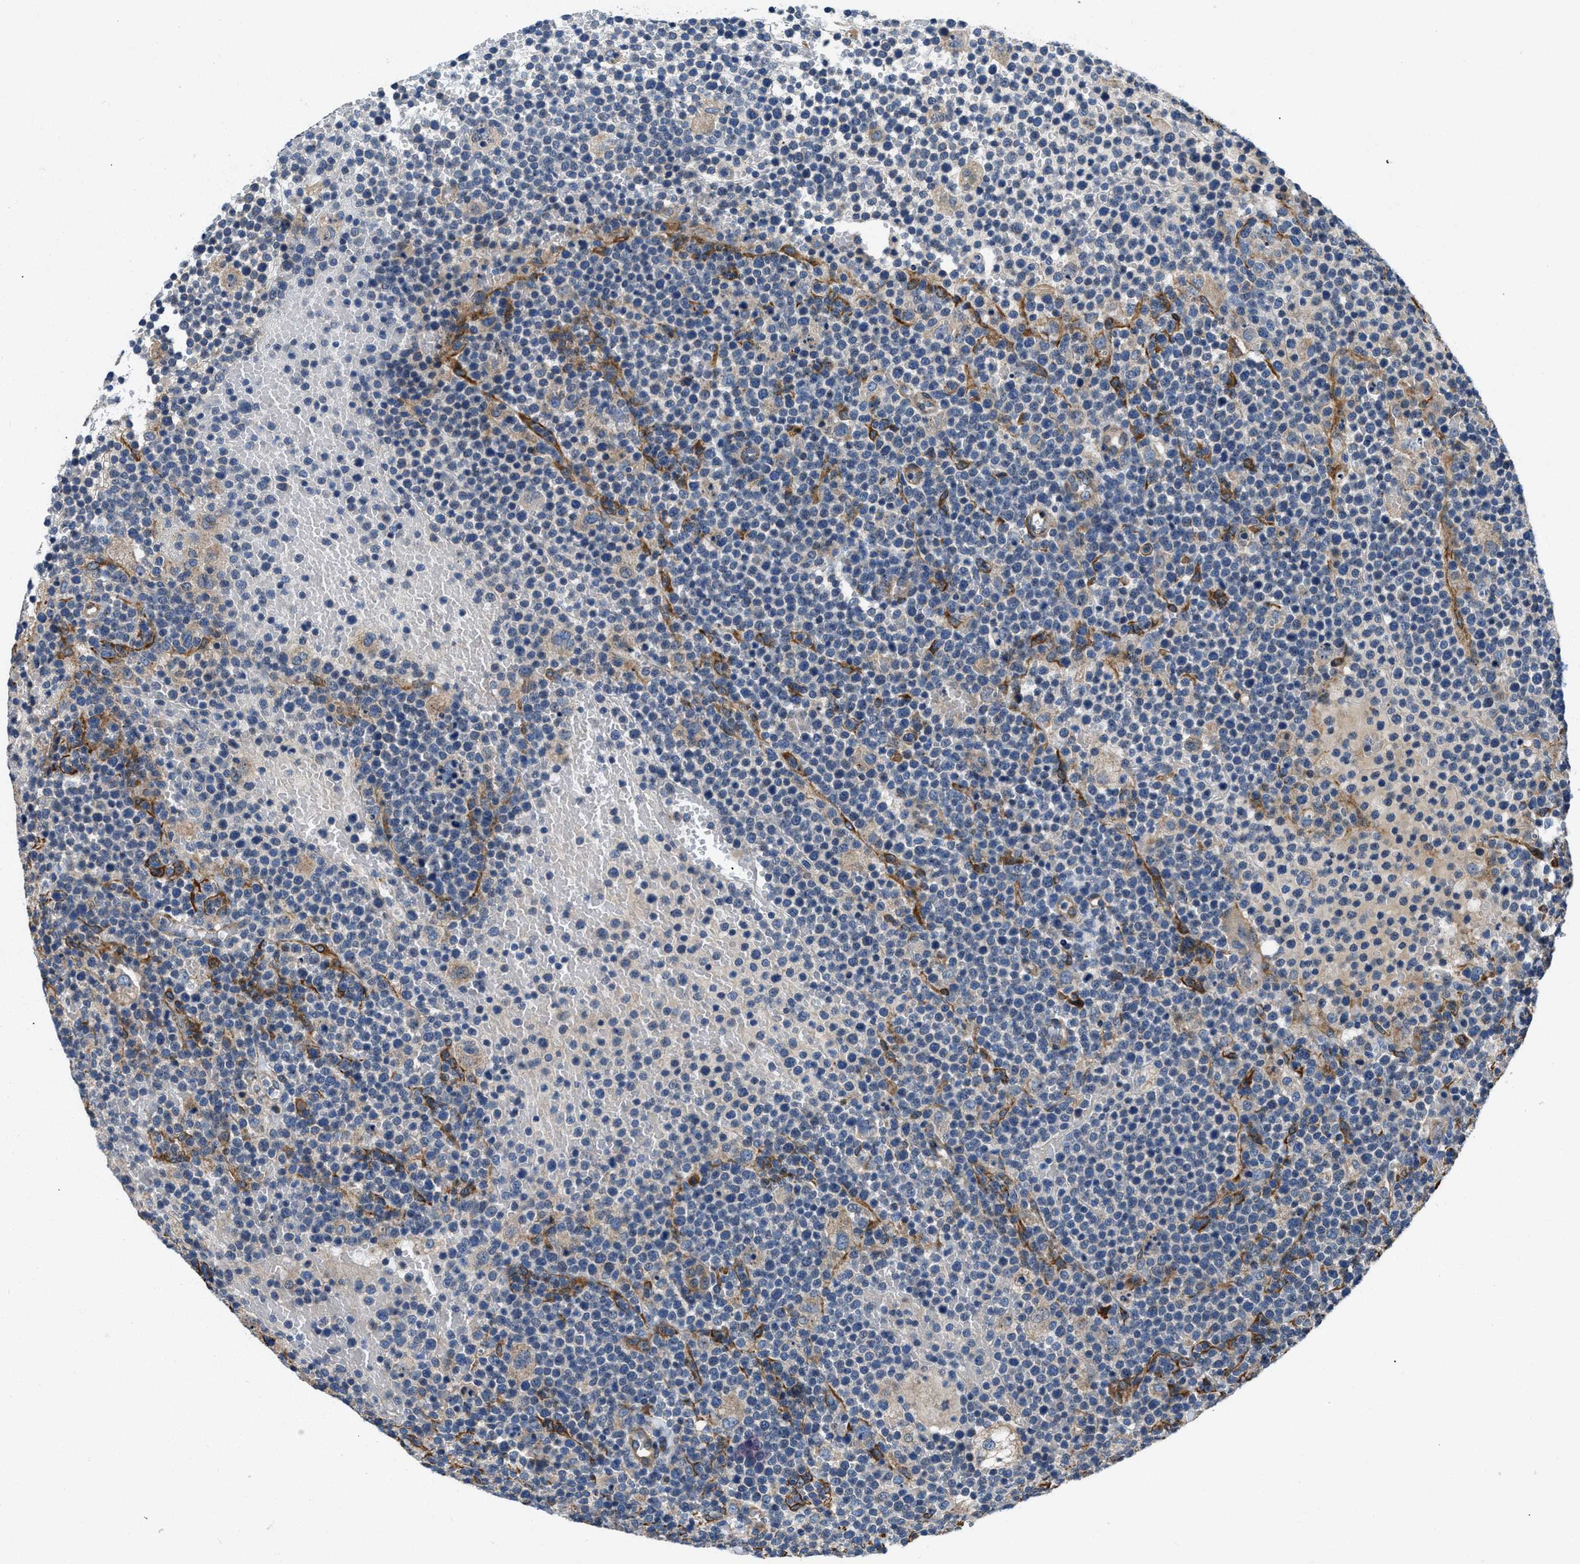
{"staining": {"intensity": "weak", "quantity": "<25%", "location": "cytoplasmic/membranous"}, "tissue": "lymphoma", "cell_type": "Tumor cells", "image_type": "cancer", "snomed": [{"axis": "morphology", "description": "Malignant lymphoma, non-Hodgkin's type, High grade"}, {"axis": "topography", "description": "Lymph node"}], "caption": "Human malignant lymphoma, non-Hodgkin's type (high-grade) stained for a protein using immunohistochemistry (IHC) displays no staining in tumor cells.", "gene": "ARL6IP5", "patient": {"sex": "male", "age": 61}}